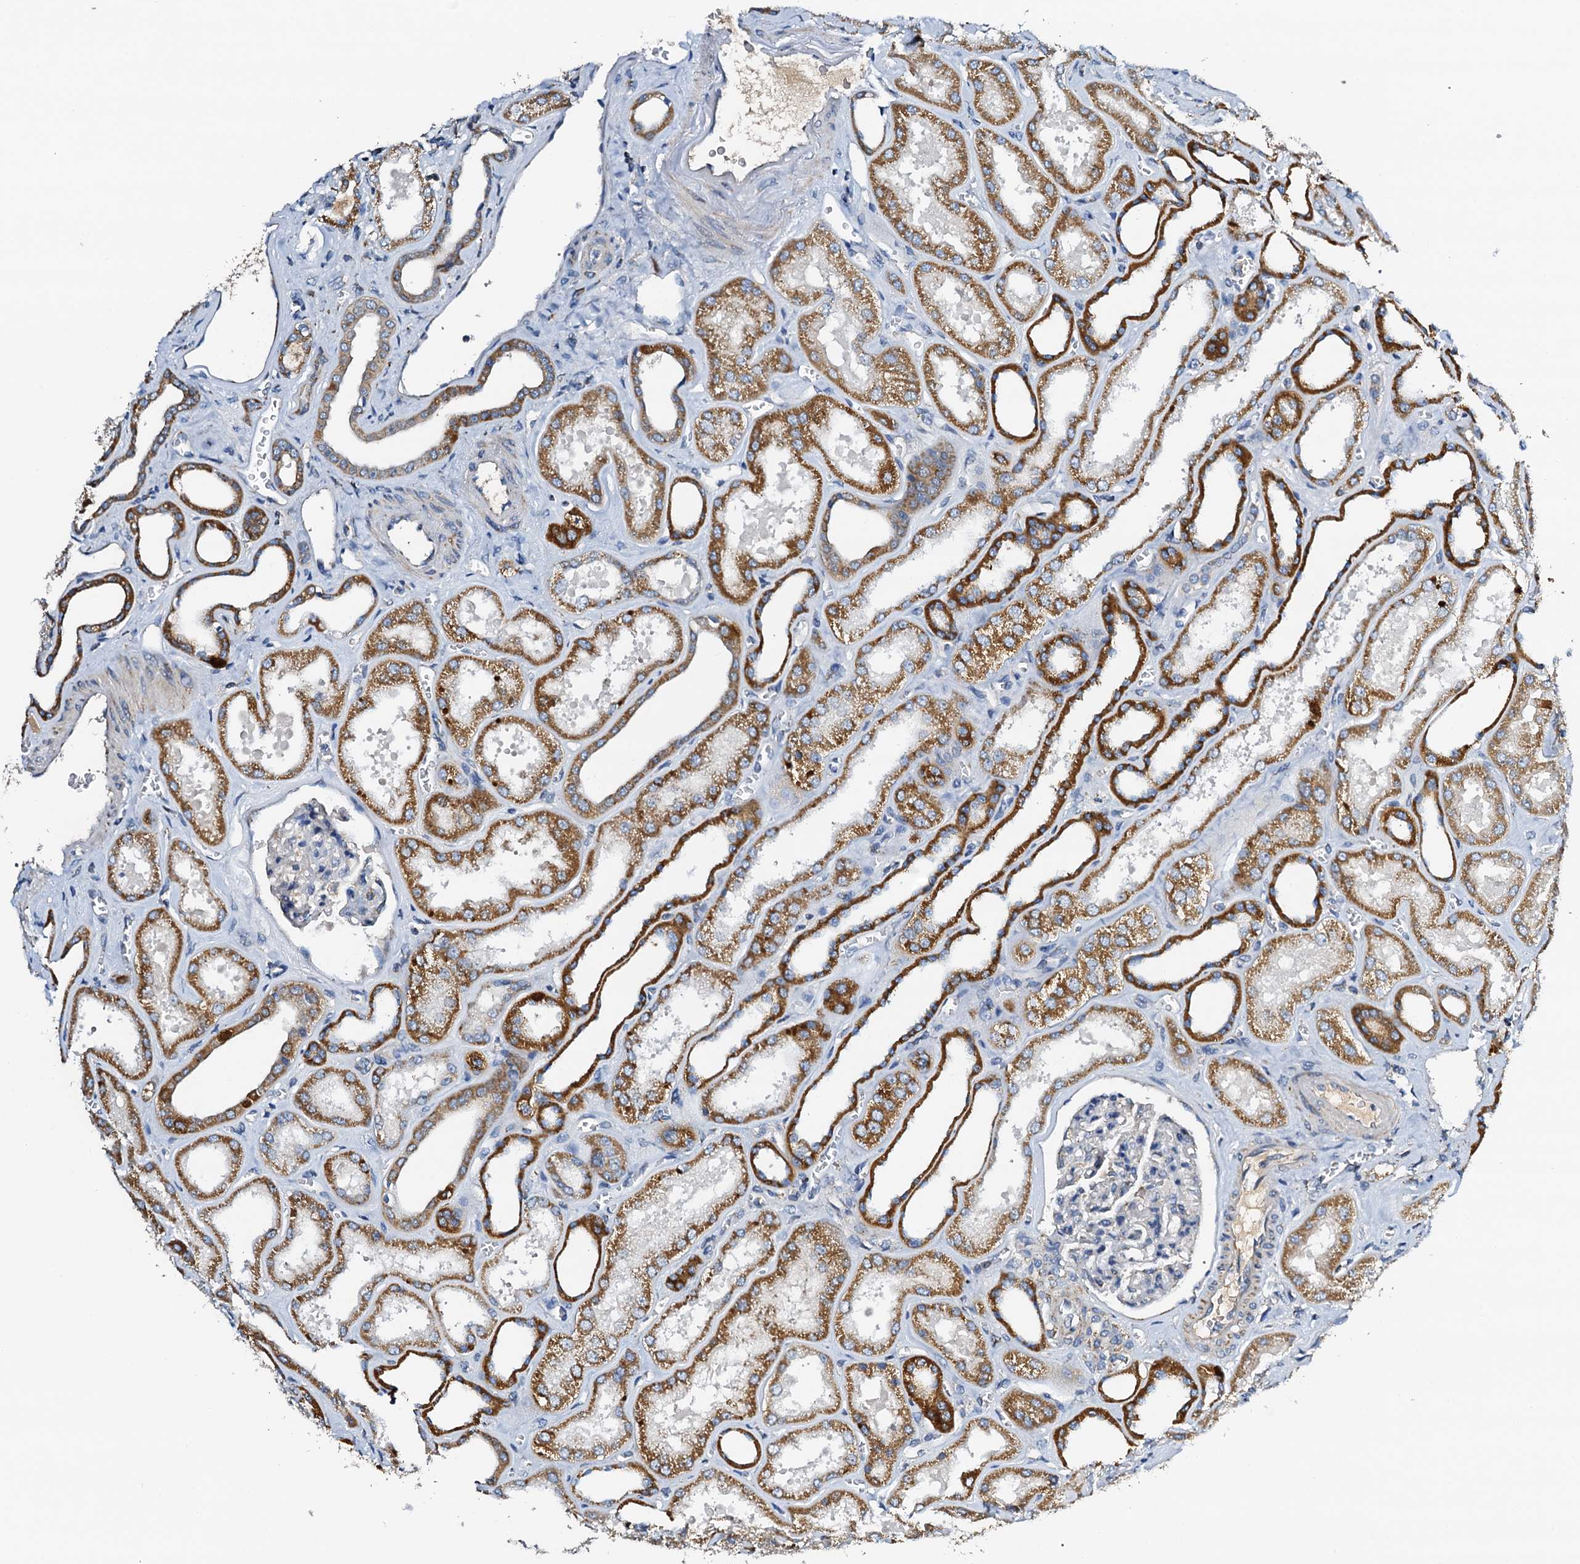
{"staining": {"intensity": "negative", "quantity": "none", "location": "none"}, "tissue": "kidney", "cell_type": "Cells in glomeruli", "image_type": "normal", "snomed": [{"axis": "morphology", "description": "Normal tissue, NOS"}, {"axis": "morphology", "description": "Adenocarcinoma, NOS"}, {"axis": "topography", "description": "Kidney"}], "caption": "Immunohistochemistry (IHC) image of benign human kidney stained for a protein (brown), which displays no expression in cells in glomeruli. The staining was performed using DAB (3,3'-diaminobenzidine) to visualize the protein expression in brown, while the nuclei were stained in blue with hematoxylin (Magnification: 20x).", "gene": "POC1A", "patient": {"sex": "female", "age": 68}}